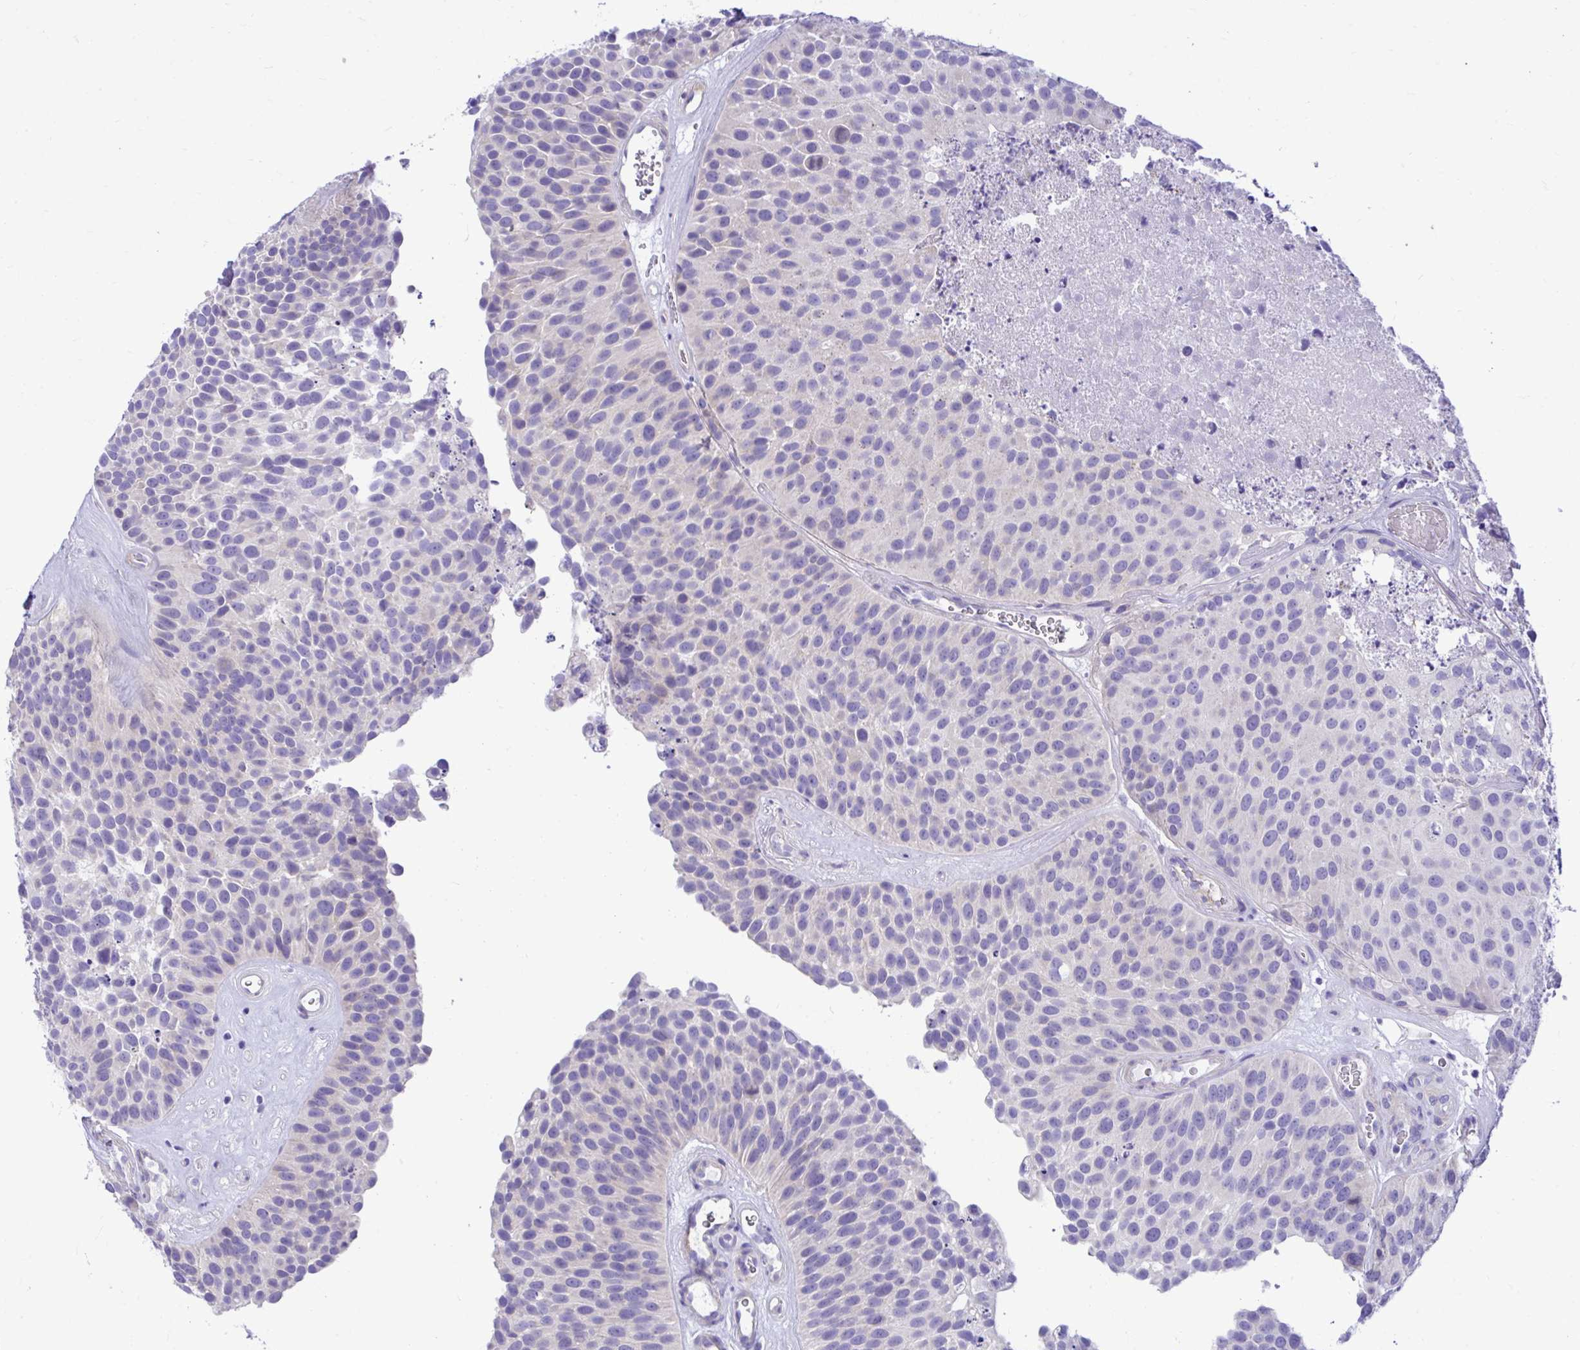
{"staining": {"intensity": "negative", "quantity": "none", "location": "none"}, "tissue": "urothelial cancer", "cell_type": "Tumor cells", "image_type": "cancer", "snomed": [{"axis": "morphology", "description": "Urothelial carcinoma, Low grade"}, {"axis": "topography", "description": "Urinary bladder"}], "caption": "Tumor cells show no significant staining in low-grade urothelial carcinoma. (IHC, brightfield microscopy, high magnification).", "gene": "ABCG2", "patient": {"sex": "male", "age": 76}}